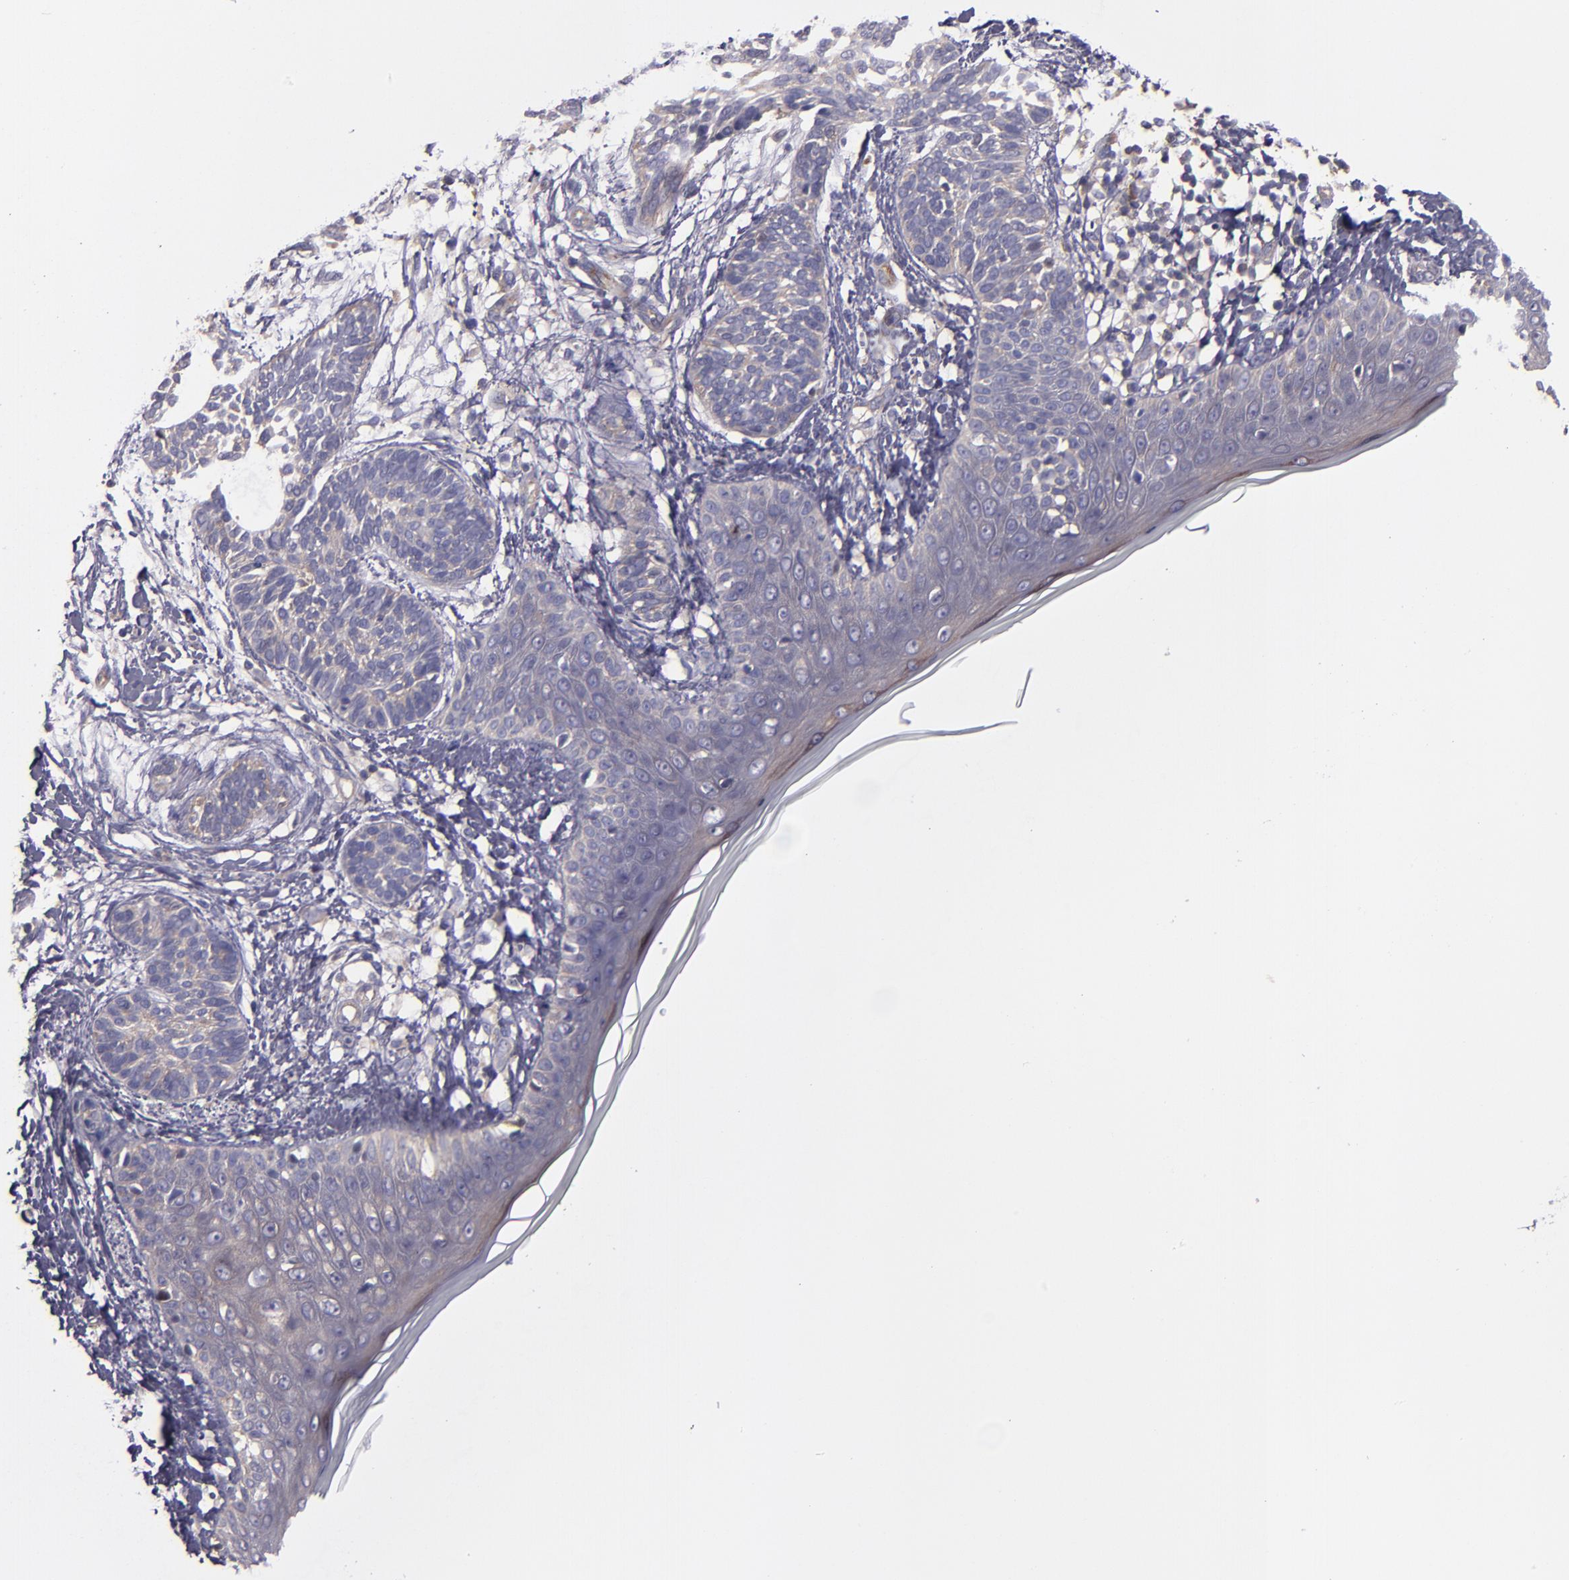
{"staining": {"intensity": "weak", "quantity": "25%-75%", "location": "cytoplasmic/membranous"}, "tissue": "skin cancer", "cell_type": "Tumor cells", "image_type": "cancer", "snomed": [{"axis": "morphology", "description": "Normal tissue, NOS"}, {"axis": "morphology", "description": "Basal cell carcinoma"}, {"axis": "topography", "description": "Skin"}], "caption": "Immunohistochemistry staining of basal cell carcinoma (skin), which reveals low levels of weak cytoplasmic/membranous expression in about 25%-75% of tumor cells indicating weak cytoplasmic/membranous protein positivity. The staining was performed using DAB (3,3'-diaminobenzidine) (brown) for protein detection and nuclei were counterstained in hematoxylin (blue).", "gene": "CARS1", "patient": {"sex": "male", "age": 63}}